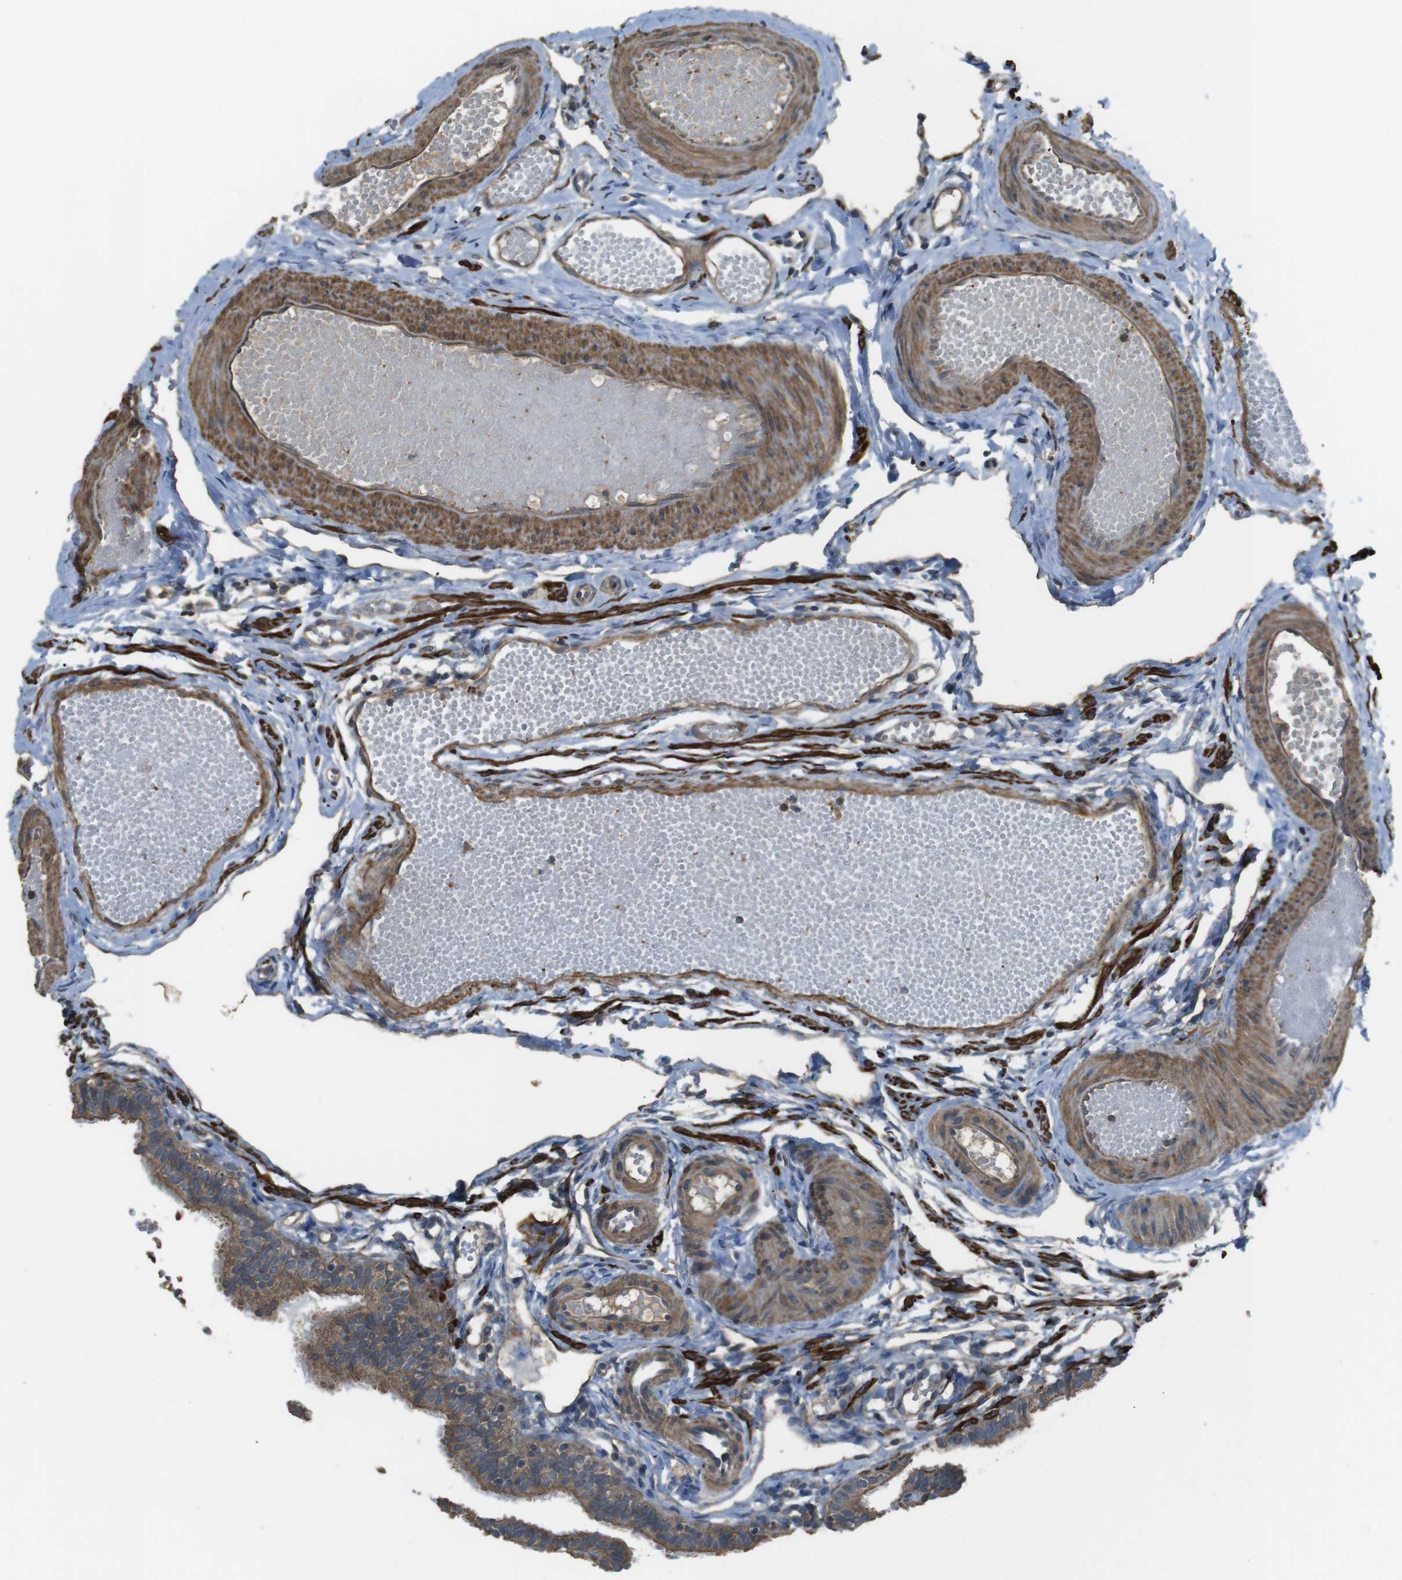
{"staining": {"intensity": "moderate", "quantity": ">75%", "location": "cytoplasmic/membranous"}, "tissue": "fallopian tube", "cell_type": "Glandular cells", "image_type": "normal", "snomed": [{"axis": "morphology", "description": "Normal tissue, NOS"}, {"axis": "topography", "description": "Fallopian tube"}, {"axis": "topography", "description": "Placenta"}], "caption": "The photomicrograph demonstrates a brown stain indicating the presence of a protein in the cytoplasmic/membranous of glandular cells in fallopian tube.", "gene": "FUT2", "patient": {"sex": "female", "age": 34}}